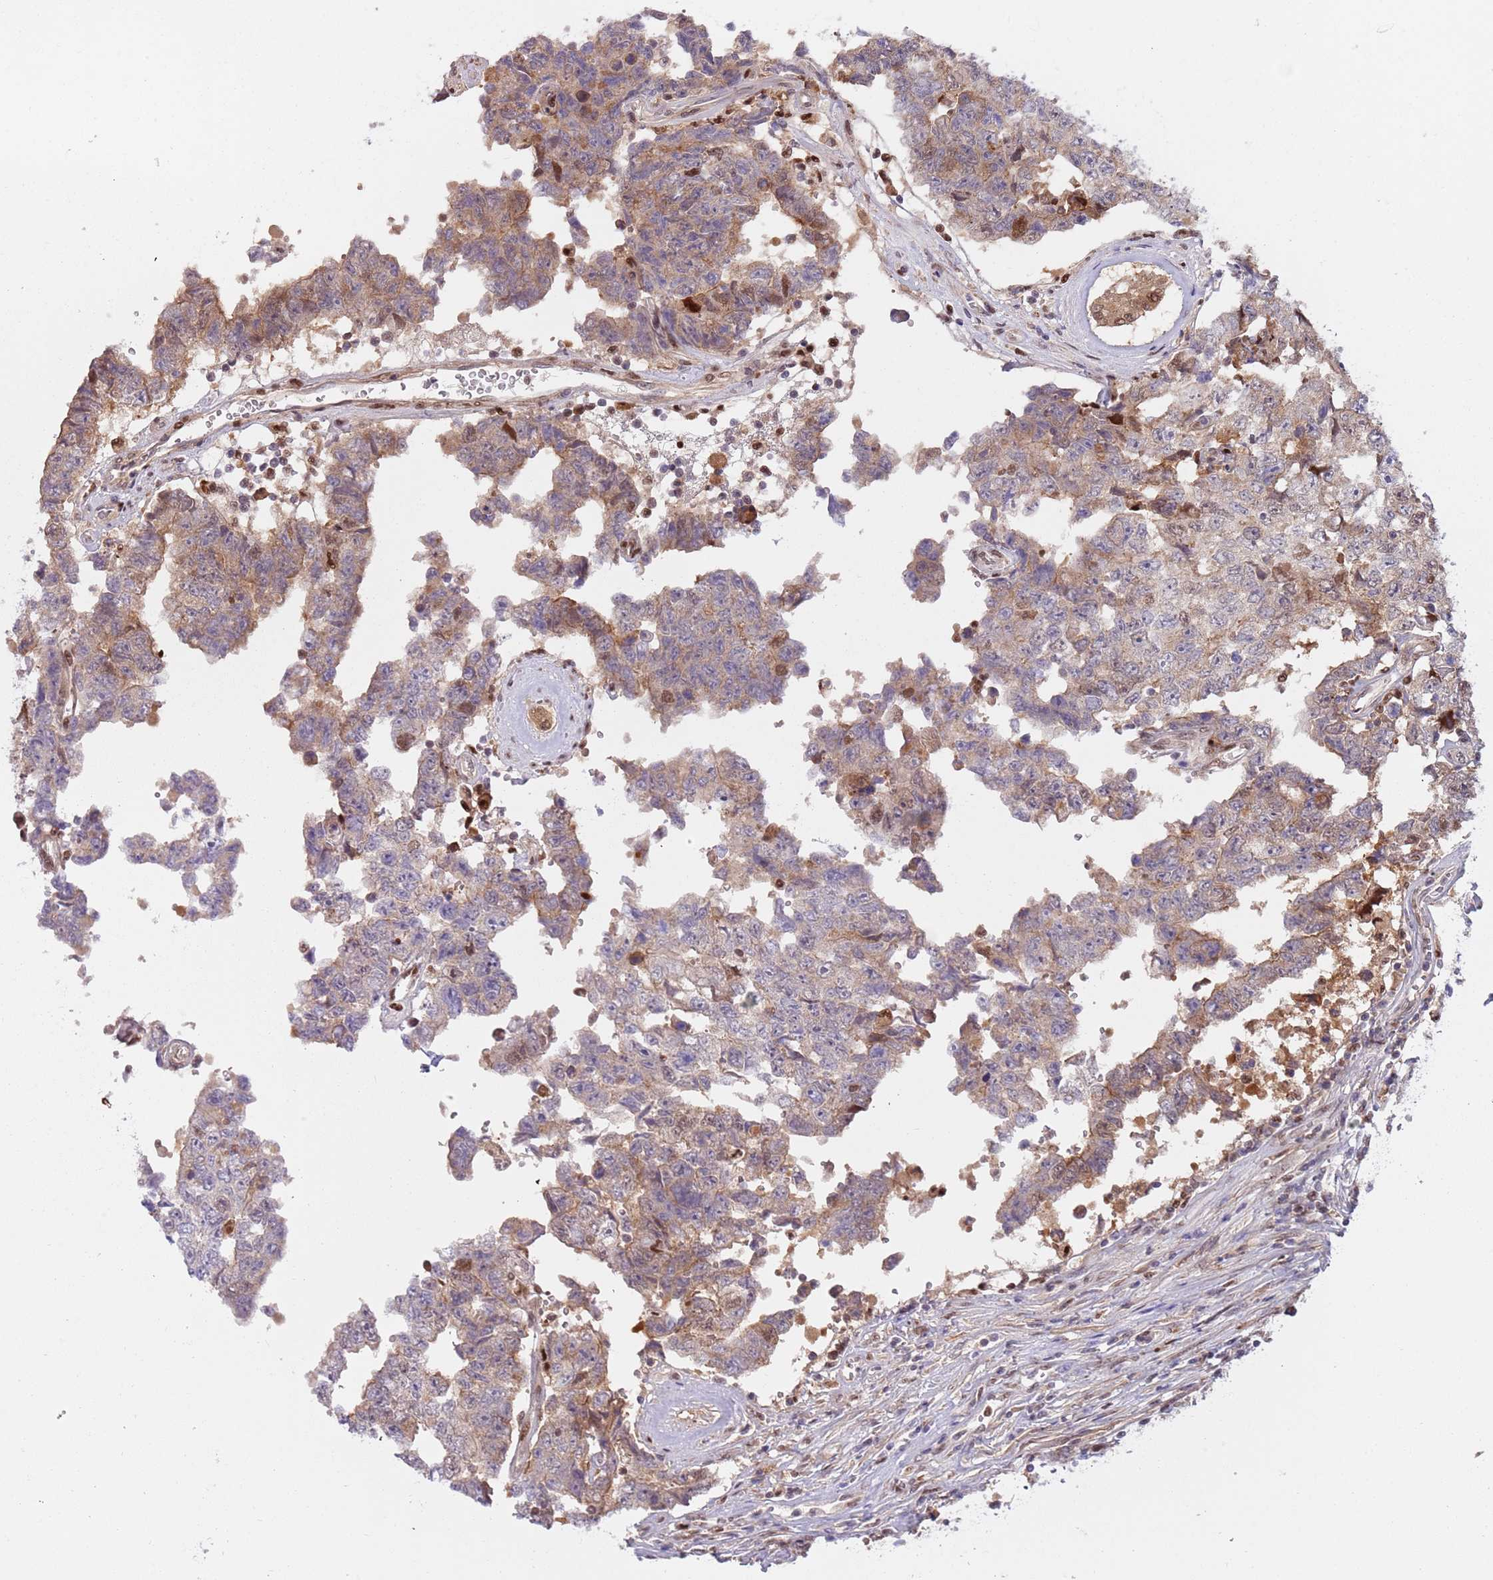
{"staining": {"intensity": "moderate", "quantity": "25%-75%", "location": "cytoplasmic/membranous,nuclear"}, "tissue": "testis cancer", "cell_type": "Tumor cells", "image_type": "cancer", "snomed": [{"axis": "morphology", "description": "Normal tissue, NOS"}, {"axis": "morphology", "description": "Carcinoma, Embryonal, NOS"}, {"axis": "topography", "description": "Testis"}, {"axis": "topography", "description": "Epididymis"}], "caption": "A medium amount of moderate cytoplasmic/membranous and nuclear staining is appreciated in approximately 25%-75% of tumor cells in embryonal carcinoma (testis) tissue. (DAB IHC, brown staining for protein, blue staining for nuclei).", "gene": "RMND5B", "patient": {"sex": "male", "age": 25}}